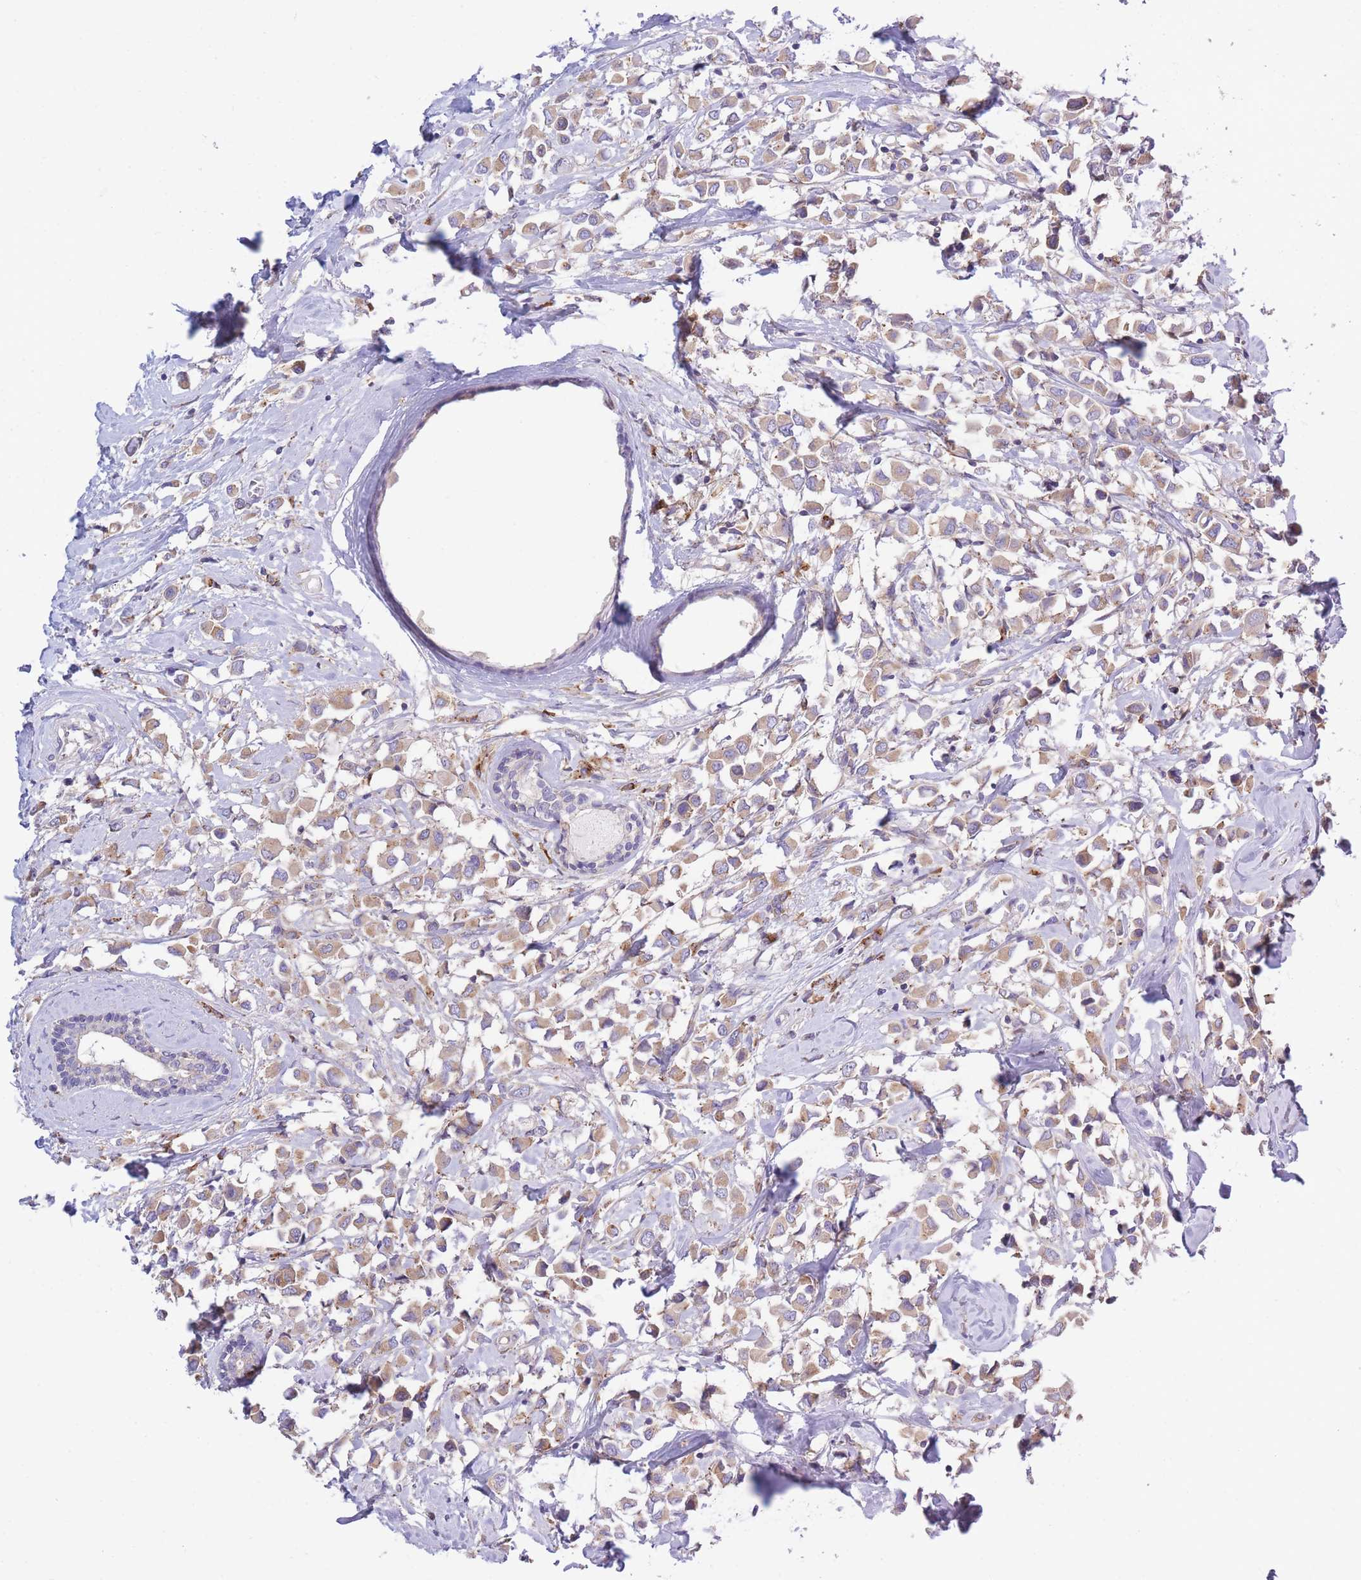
{"staining": {"intensity": "weak", "quantity": ">75%", "location": "cytoplasmic/membranous"}, "tissue": "breast cancer", "cell_type": "Tumor cells", "image_type": "cancer", "snomed": [{"axis": "morphology", "description": "Duct carcinoma"}, {"axis": "topography", "description": "Breast"}], "caption": "Immunohistochemistry (IHC) (DAB (3,3'-diaminobenzidine)) staining of breast invasive ductal carcinoma reveals weak cytoplasmic/membranous protein positivity in approximately >75% of tumor cells.", "gene": "COPG2", "patient": {"sex": "female", "age": 61}}